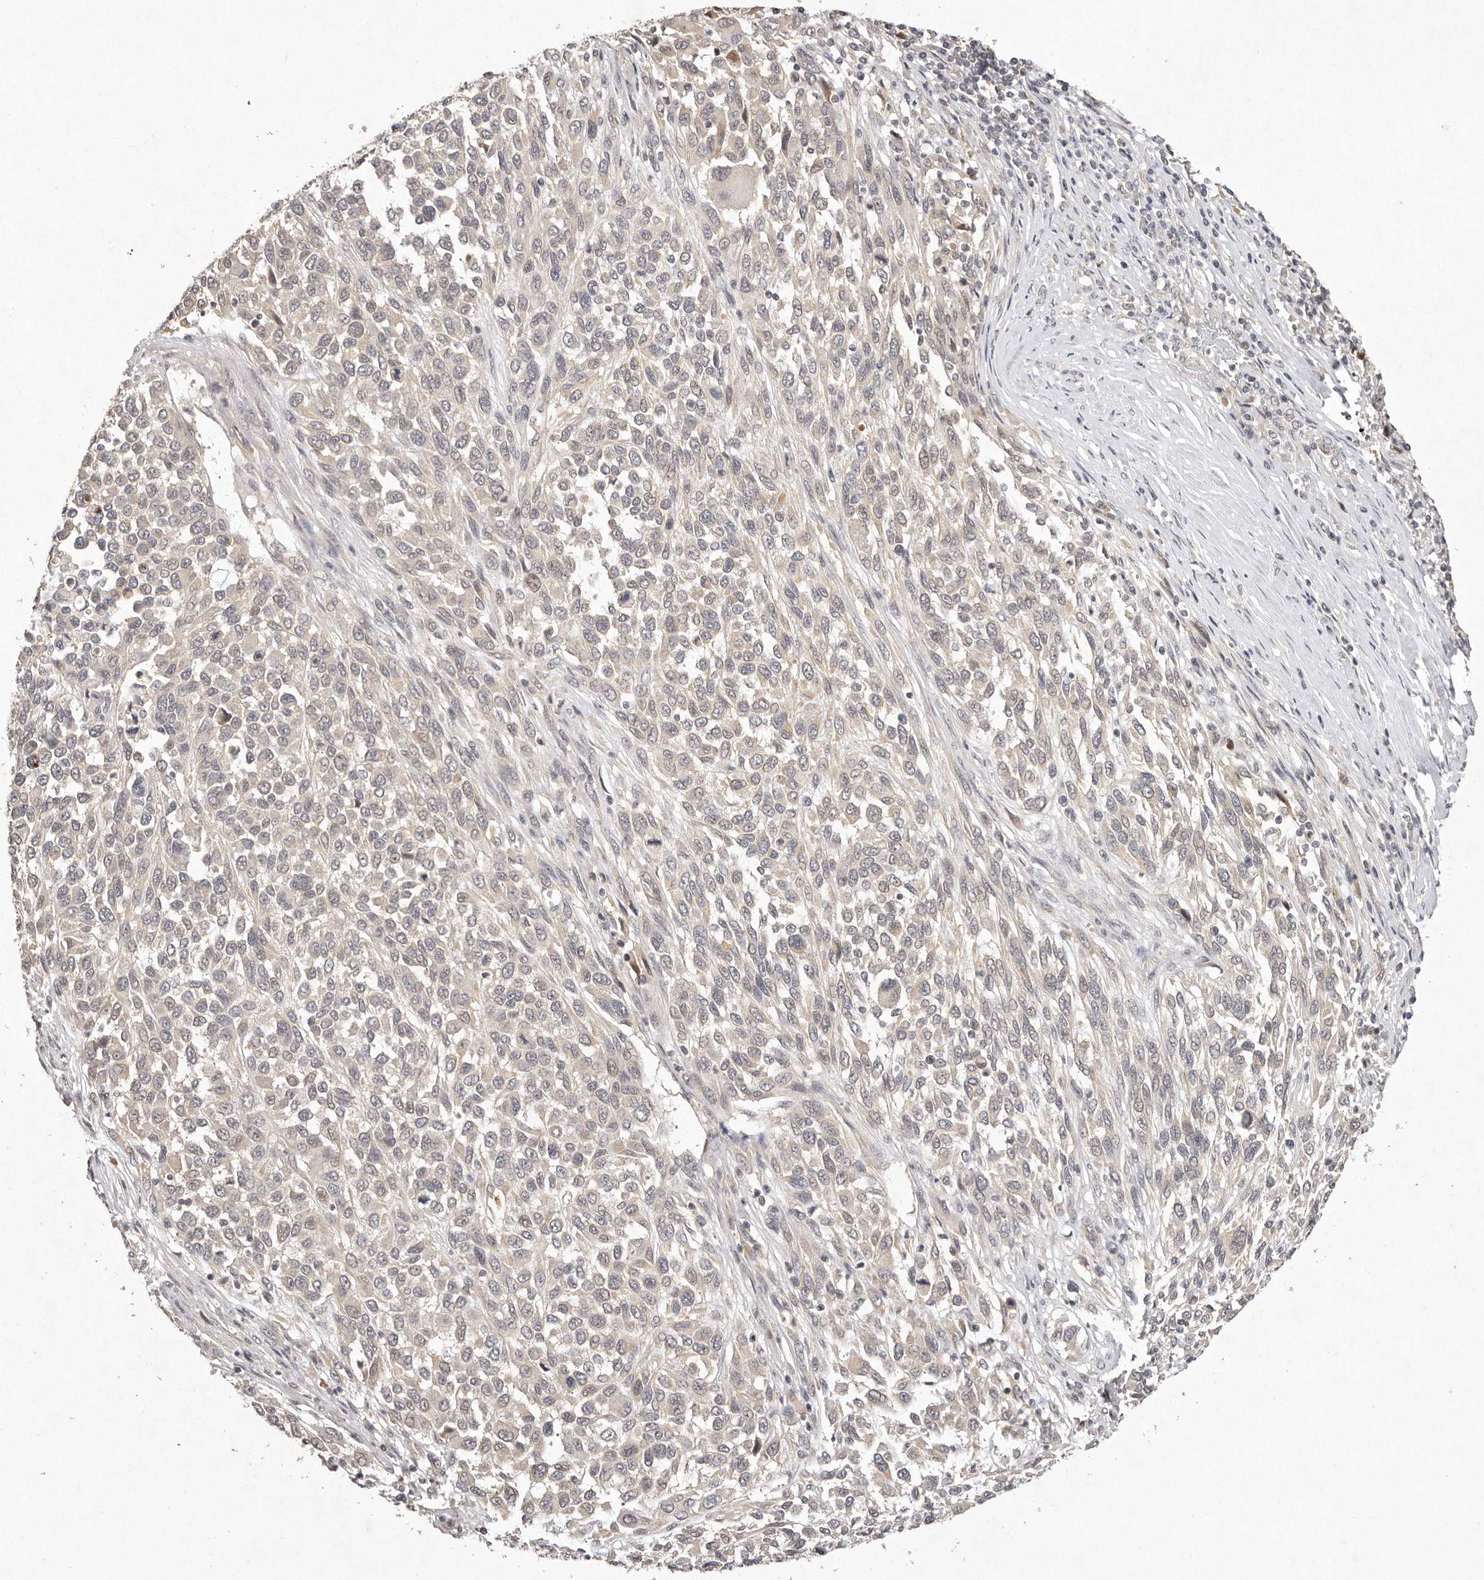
{"staining": {"intensity": "weak", "quantity": "25%-75%", "location": "cytoplasmic/membranous"}, "tissue": "melanoma", "cell_type": "Tumor cells", "image_type": "cancer", "snomed": [{"axis": "morphology", "description": "Malignant melanoma, Metastatic site"}, {"axis": "topography", "description": "Lymph node"}], "caption": "IHC of malignant melanoma (metastatic site) reveals low levels of weak cytoplasmic/membranous expression in approximately 25%-75% of tumor cells. Nuclei are stained in blue.", "gene": "BUD31", "patient": {"sex": "male", "age": 61}}